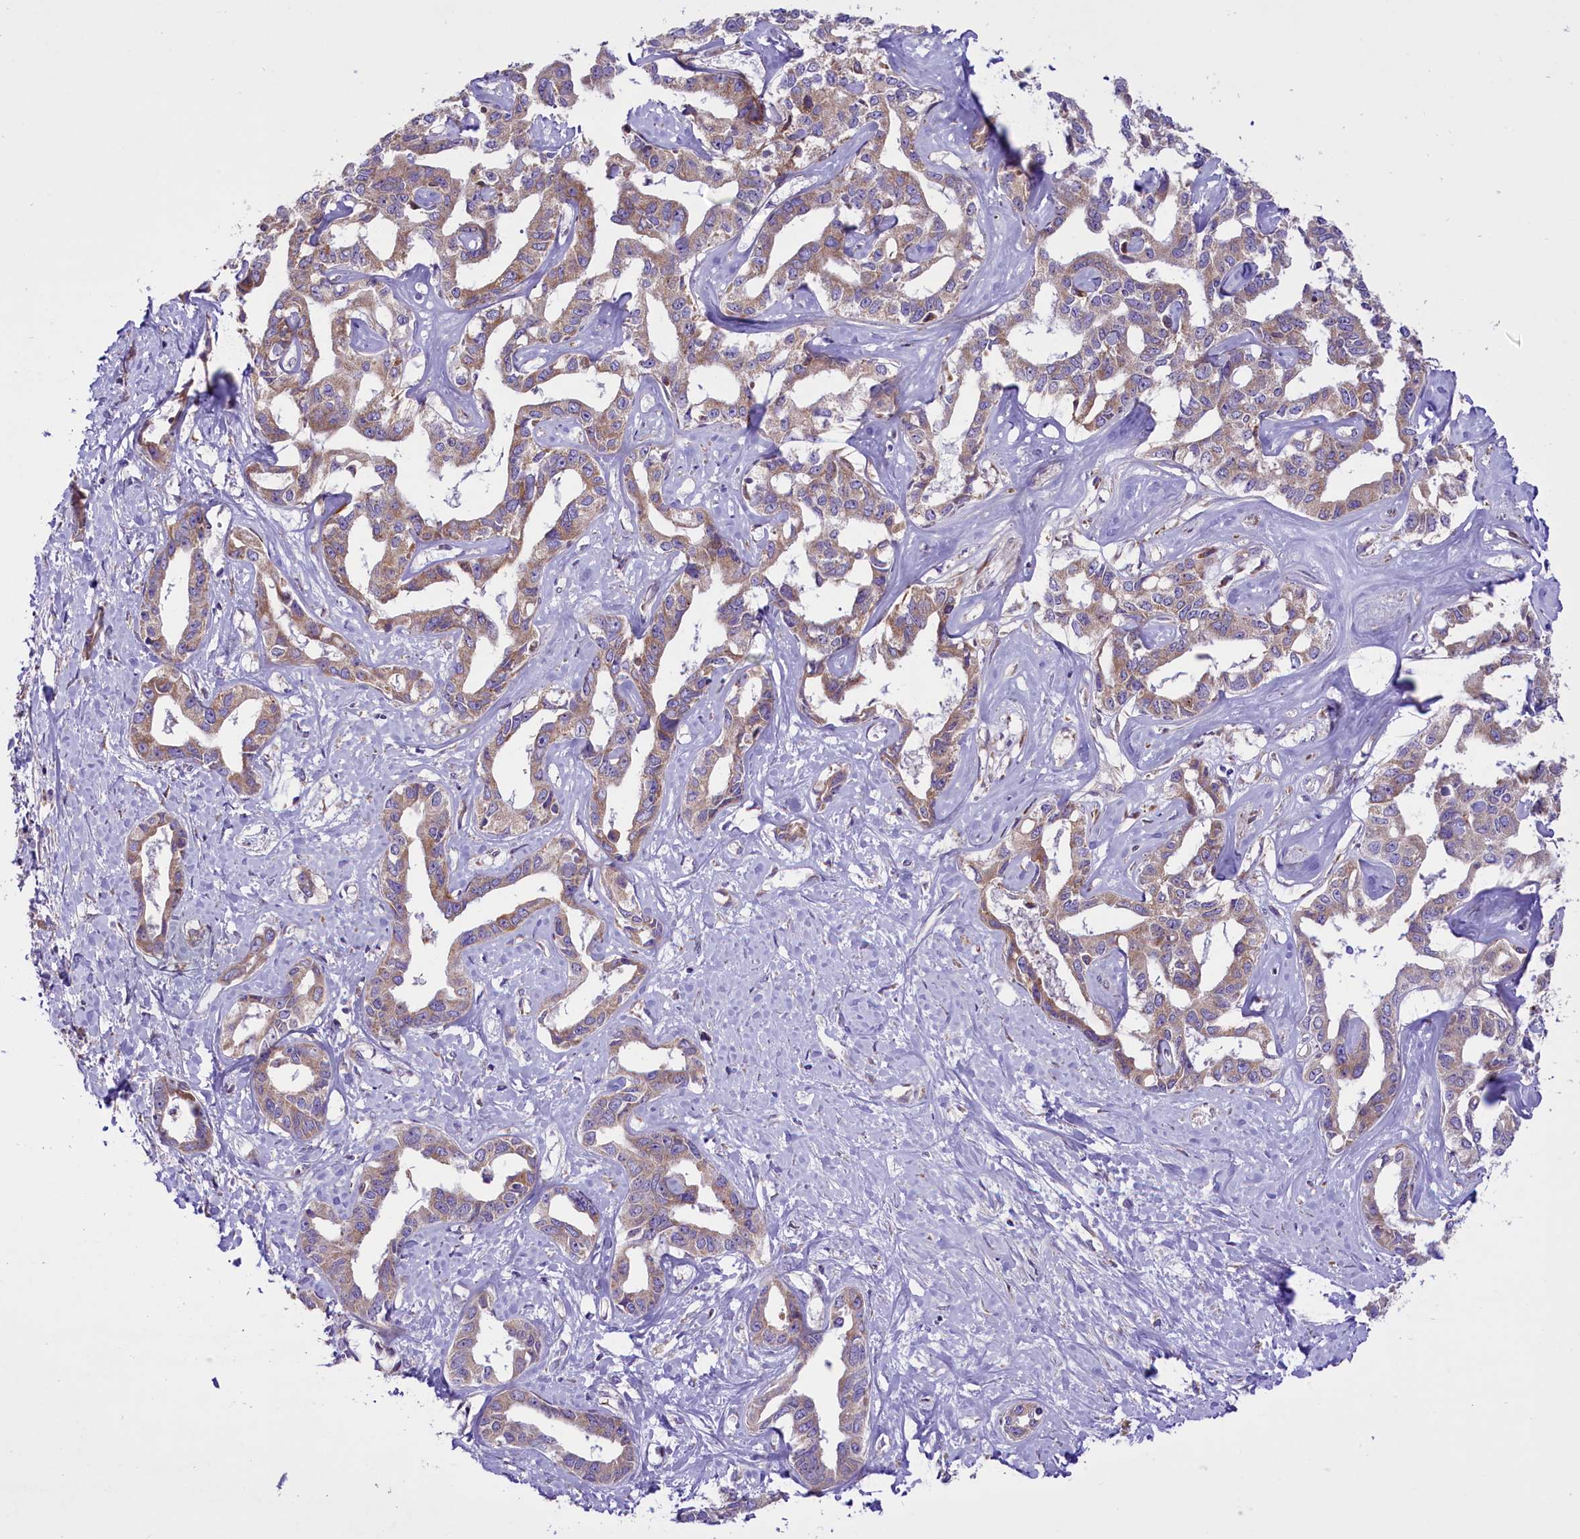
{"staining": {"intensity": "weak", "quantity": ">75%", "location": "cytoplasmic/membranous"}, "tissue": "liver cancer", "cell_type": "Tumor cells", "image_type": "cancer", "snomed": [{"axis": "morphology", "description": "Cholangiocarcinoma"}, {"axis": "topography", "description": "Liver"}], "caption": "An image showing weak cytoplasmic/membranous staining in approximately >75% of tumor cells in liver cancer (cholangiocarcinoma), as visualized by brown immunohistochemical staining.", "gene": "PTPRU", "patient": {"sex": "male", "age": 59}}